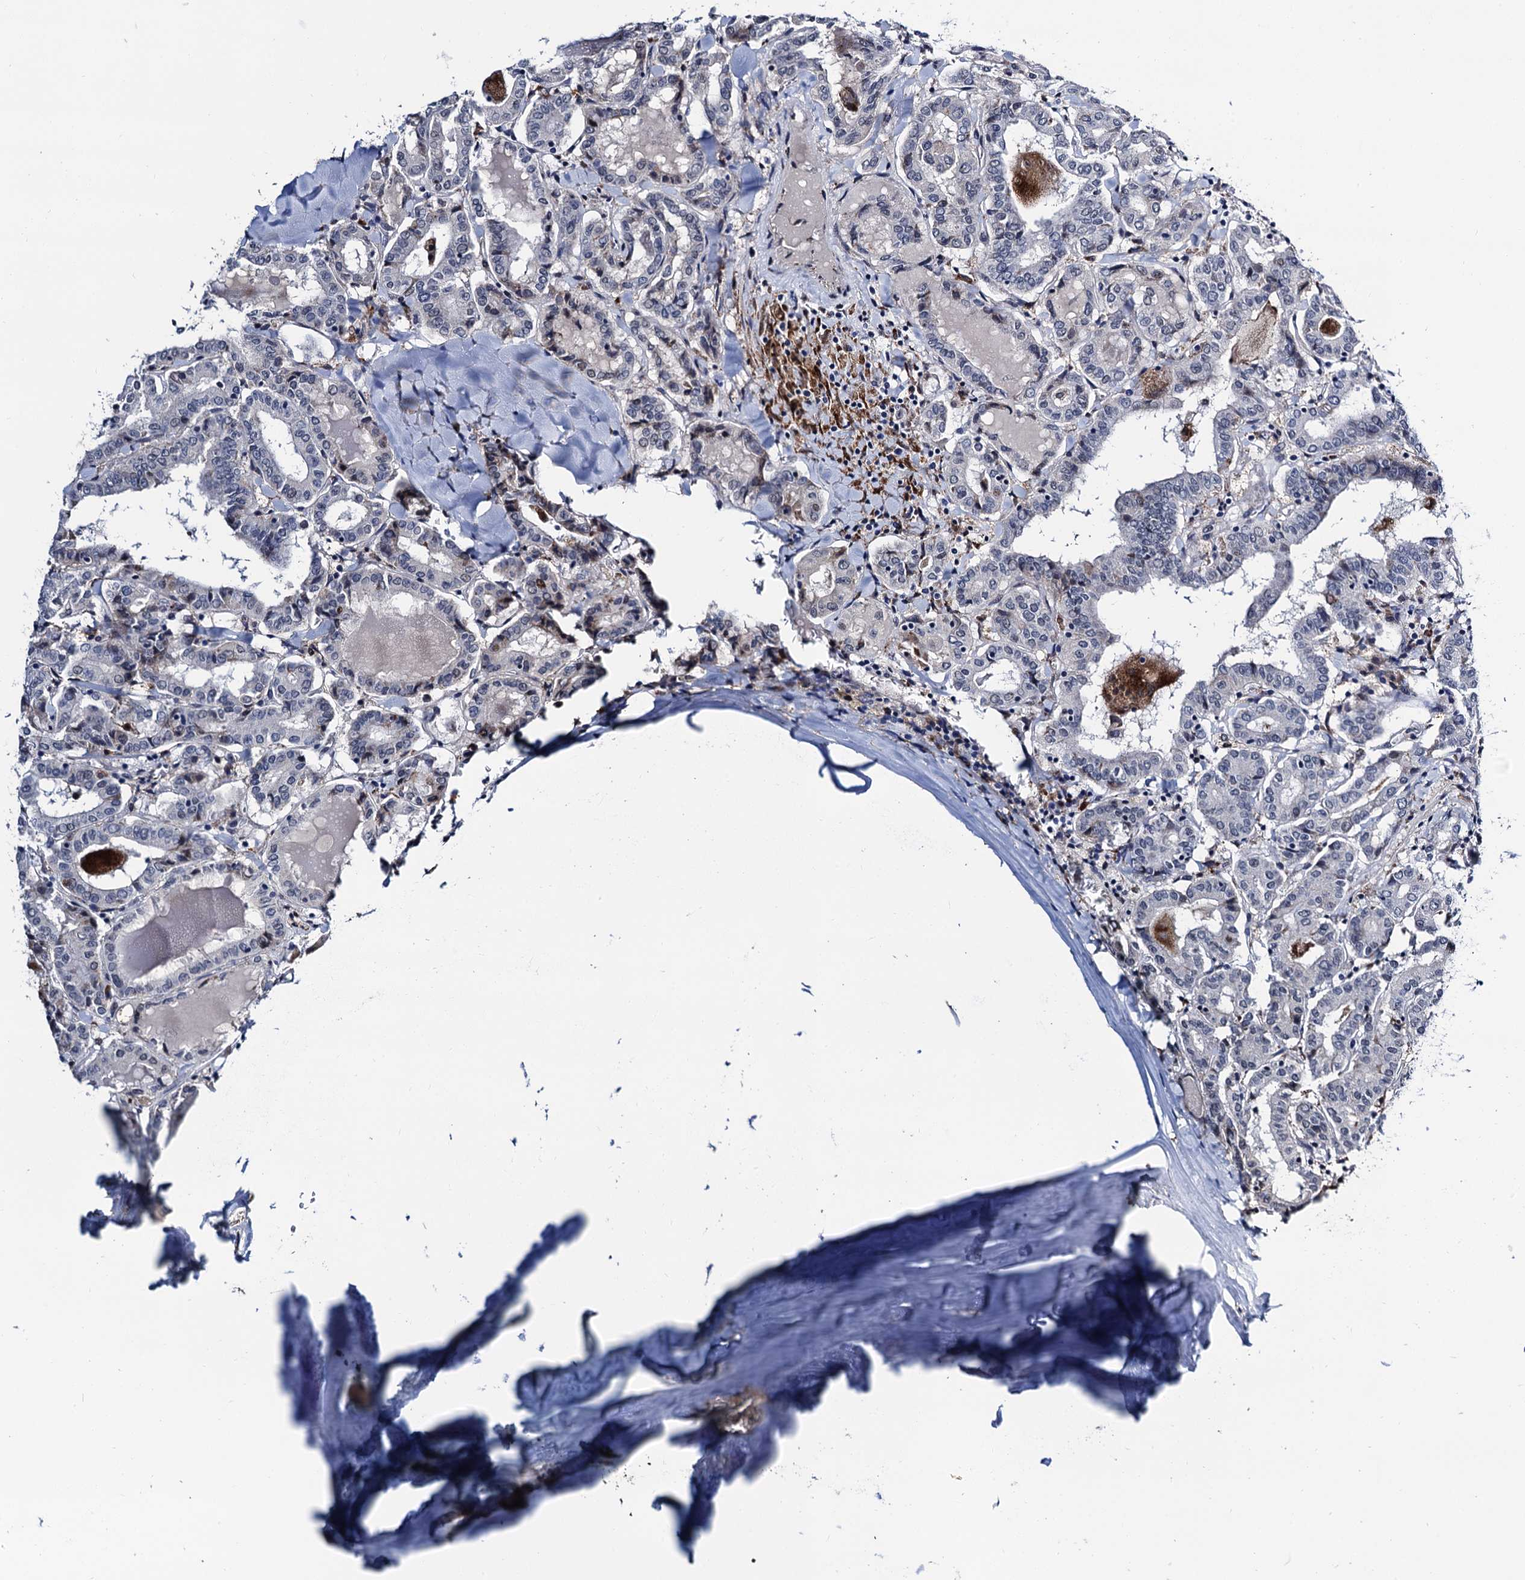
{"staining": {"intensity": "negative", "quantity": "none", "location": "none"}, "tissue": "thyroid cancer", "cell_type": "Tumor cells", "image_type": "cancer", "snomed": [{"axis": "morphology", "description": "Papillary adenocarcinoma, NOS"}, {"axis": "topography", "description": "Thyroid gland"}], "caption": "Immunohistochemistry (IHC) micrograph of neoplastic tissue: human thyroid cancer (papillary adenocarcinoma) stained with DAB (3,3'-diaminobenzidine) demonstrates no significant protein positivity in tumor cells.", "gene": "SLC7A10", "patient": {"sex": "female", "age": 72}}